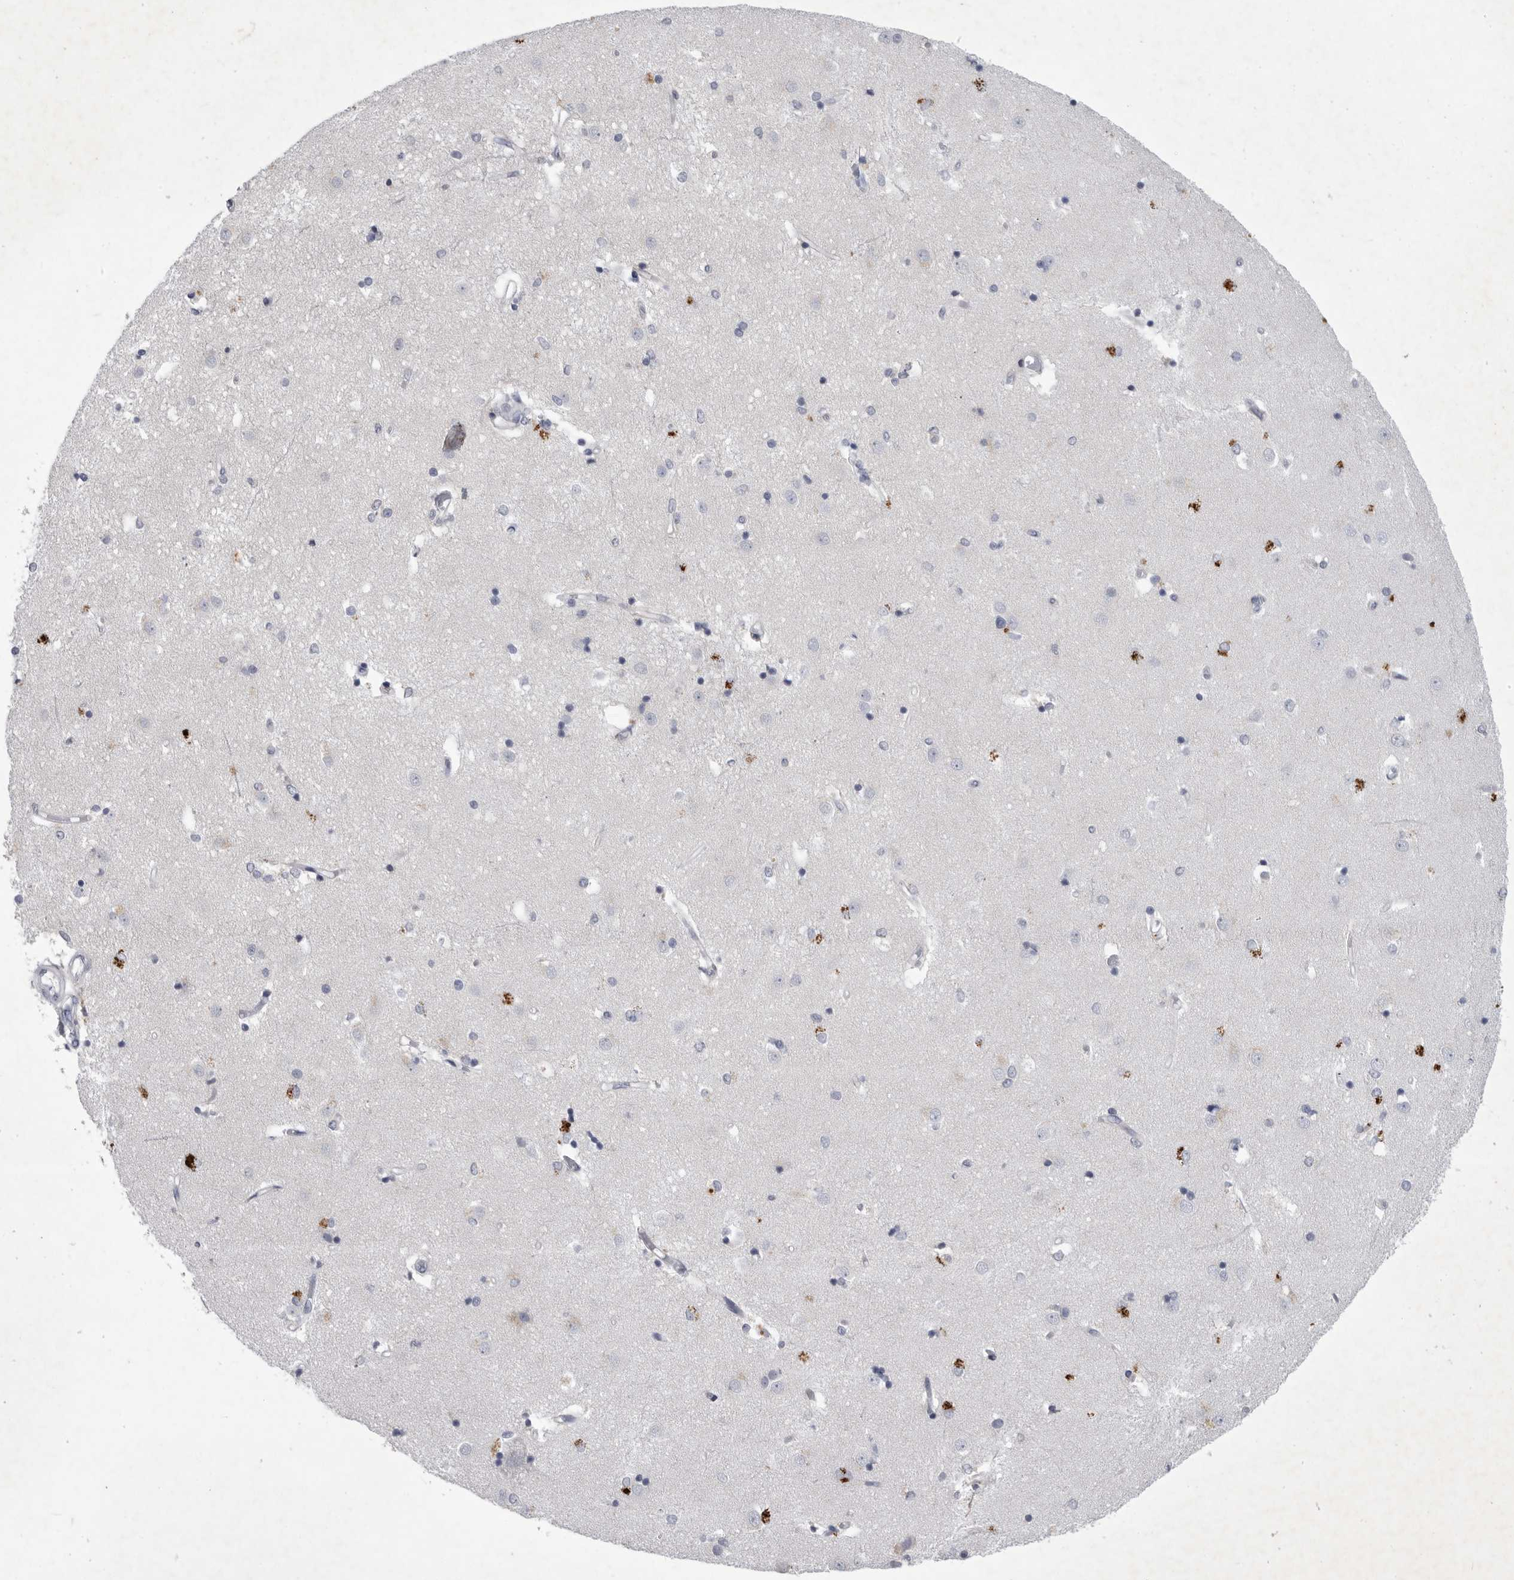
{"staining": {"intensity": "moderate", "quantity": "<25%", "location": "cytoplasmic/membranous"}, "tissue": "caudate", "cell_type": "Glial cells", "image_type": "normal", "snomed": [{"axis": "morphology", "description": "Normal tissue, NOS"}, {"axis": "topography", "description": "Lateral ventricle wall"}], "caption": "Protein staining of benign caudate reveals moderate cytoplasmic/membranous expression in approximately <25% of glial cells.", "gene": "SIGLEC10", "patient": {"sex": "male", "age": 45}}